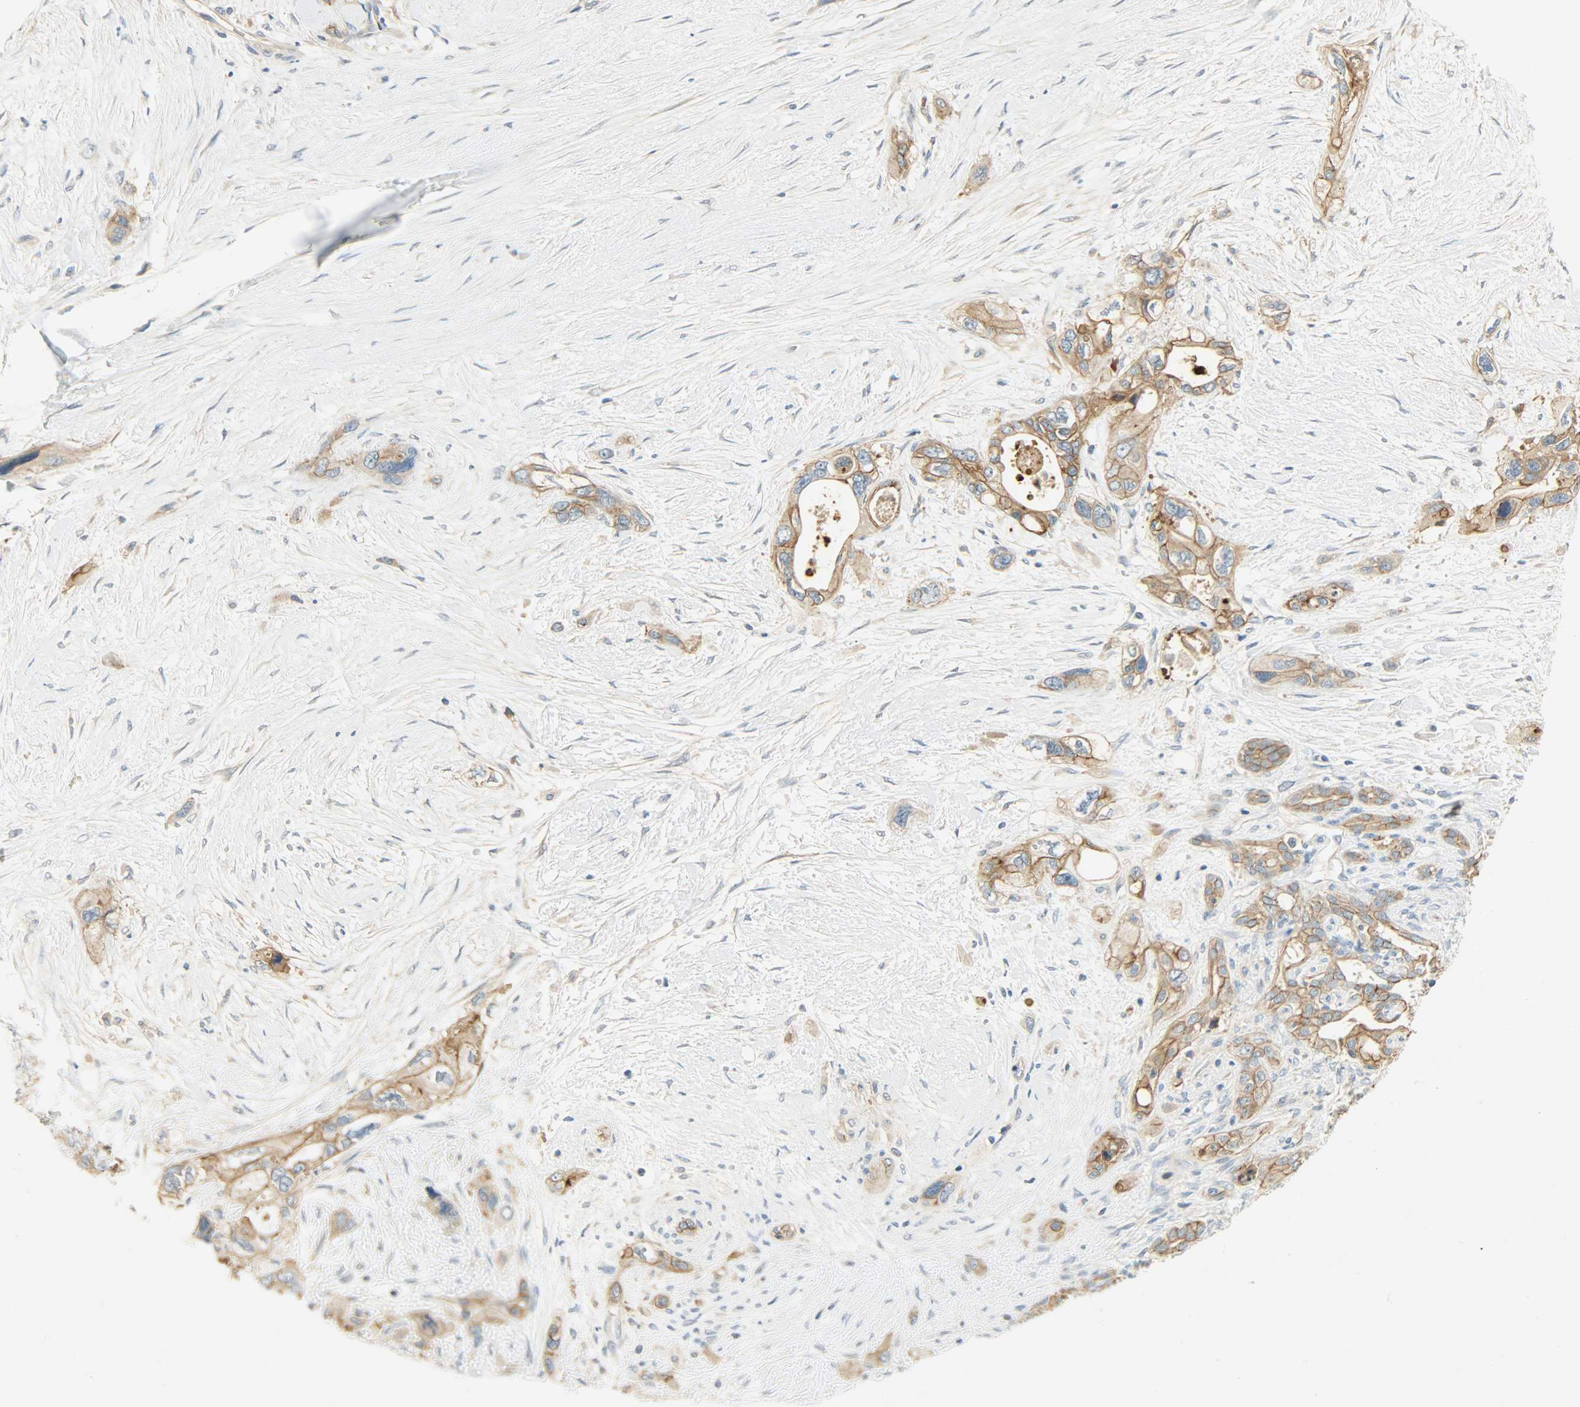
{"staining": {"intensity": "strong", "quantity": ">75%", "location": "cytoplasmic/membranous"}, "tissue": "pancreatic cancer", "cell_type": "Tumor cells", "image_type": "cancer", "snomed": [{"axis": "morphology", "description": "Adenocarcinoma, NOS"}, {"axis": "topography", "description": "Pancreas"}], "caption": "Brown immunohistochemical staining in human pancreatic adenocarcinoma displays strong cytoplasmic/membranous staining in approximately >75% of tumor cells. (DAB = brown stain, brightfield microscopy at high magnification).", "gene": "DSG2", "patient": {"sex": "male", "age": 46}}